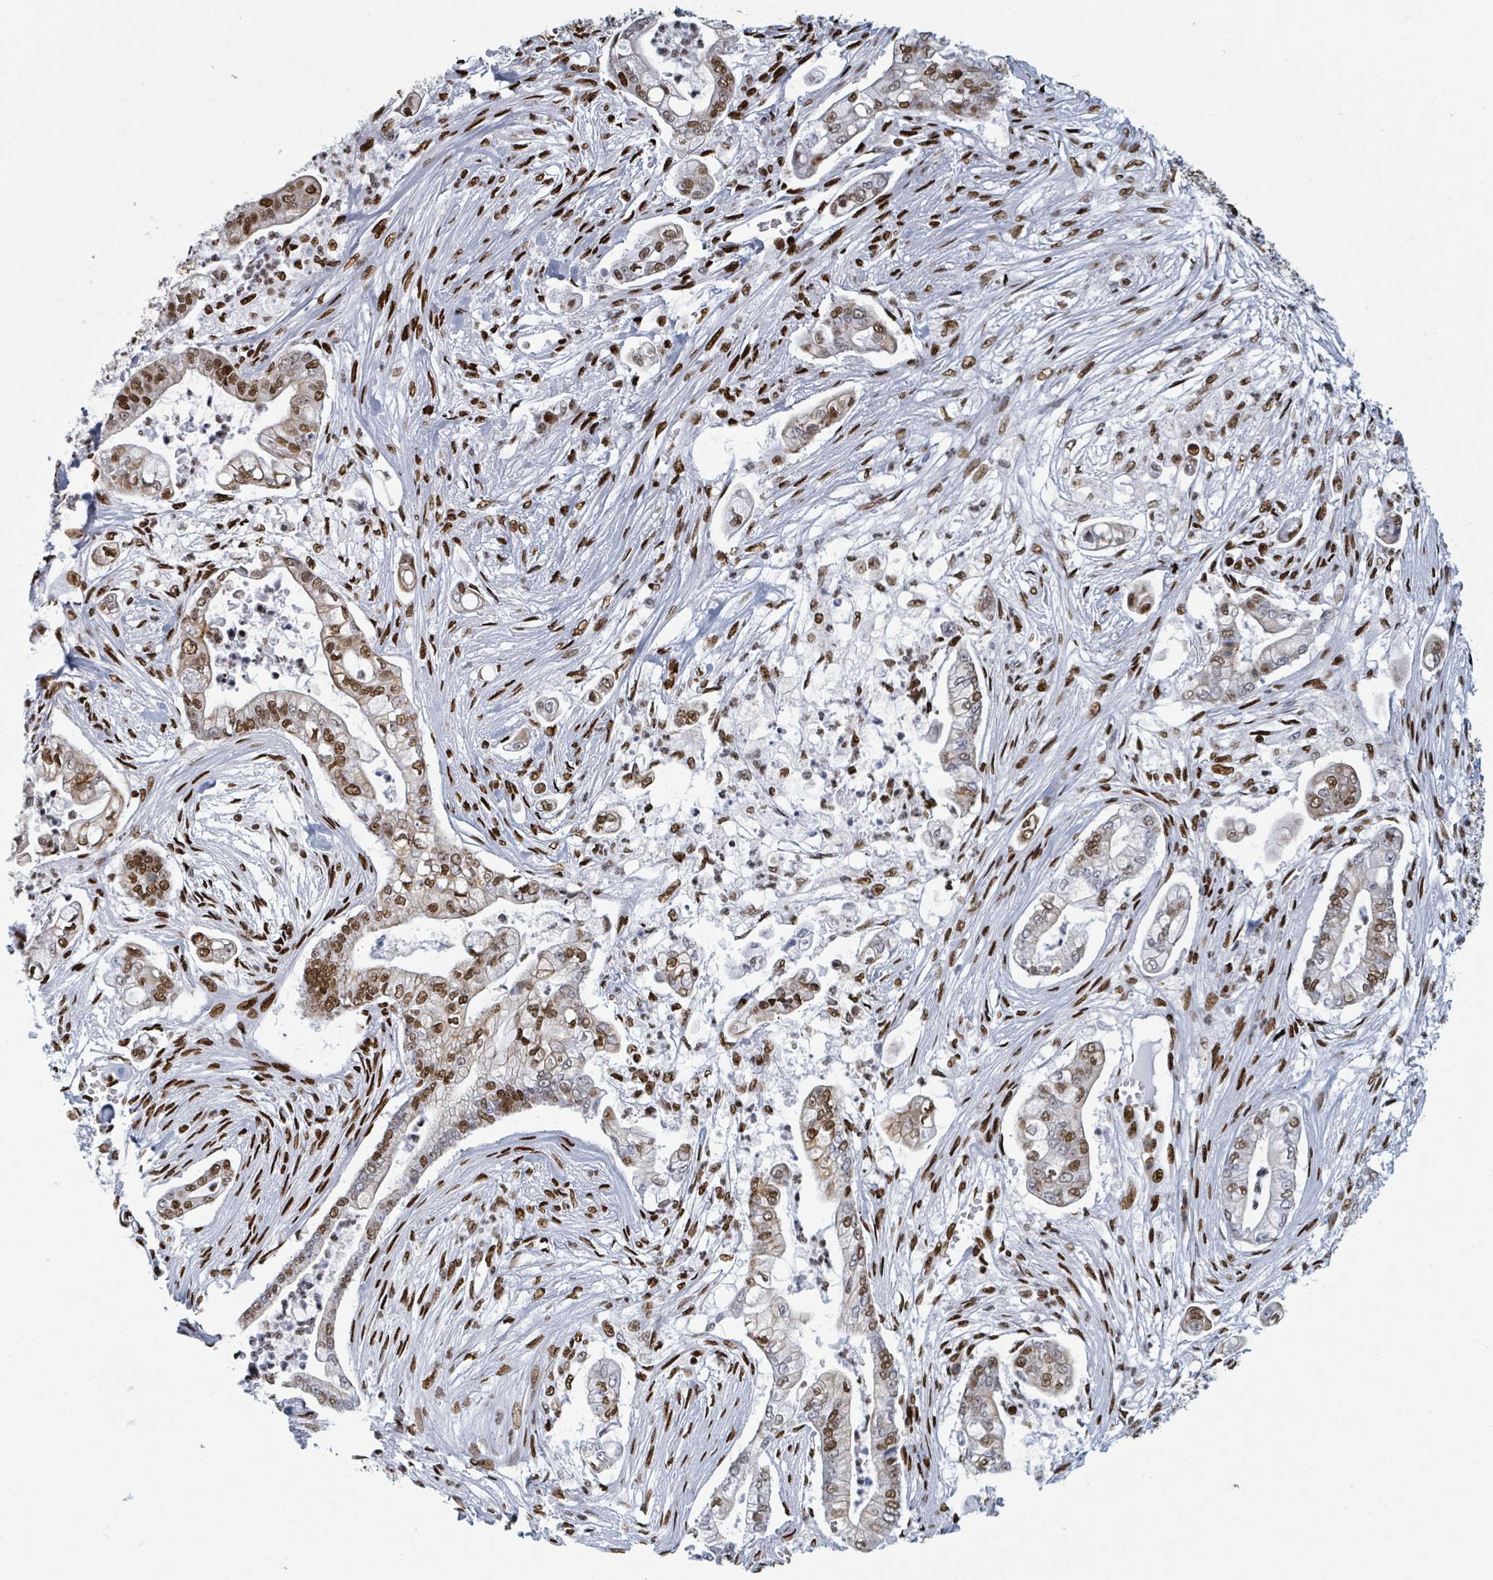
{"staining": {"intensity": "moderate", "quantity": "25%-75%", "location": "nuclear"}, "tissue": "pancreatic cancer", "cell_type": "Tumor cells", "image_type": "cancer", "snomed": [{"axis": "morphology", "description": "Adenocarcinoma, NOS"}, {"axis": "topography", "description": "Pancreas"}], "caption": "This is a micrograph of immunohistochemistry (IHC) staining of pancreatic cancer, which shows moderate staining in the nuclear of tumor cells.", "gene": "DHX16", "patient": {"sex": "female", "age": 69}}